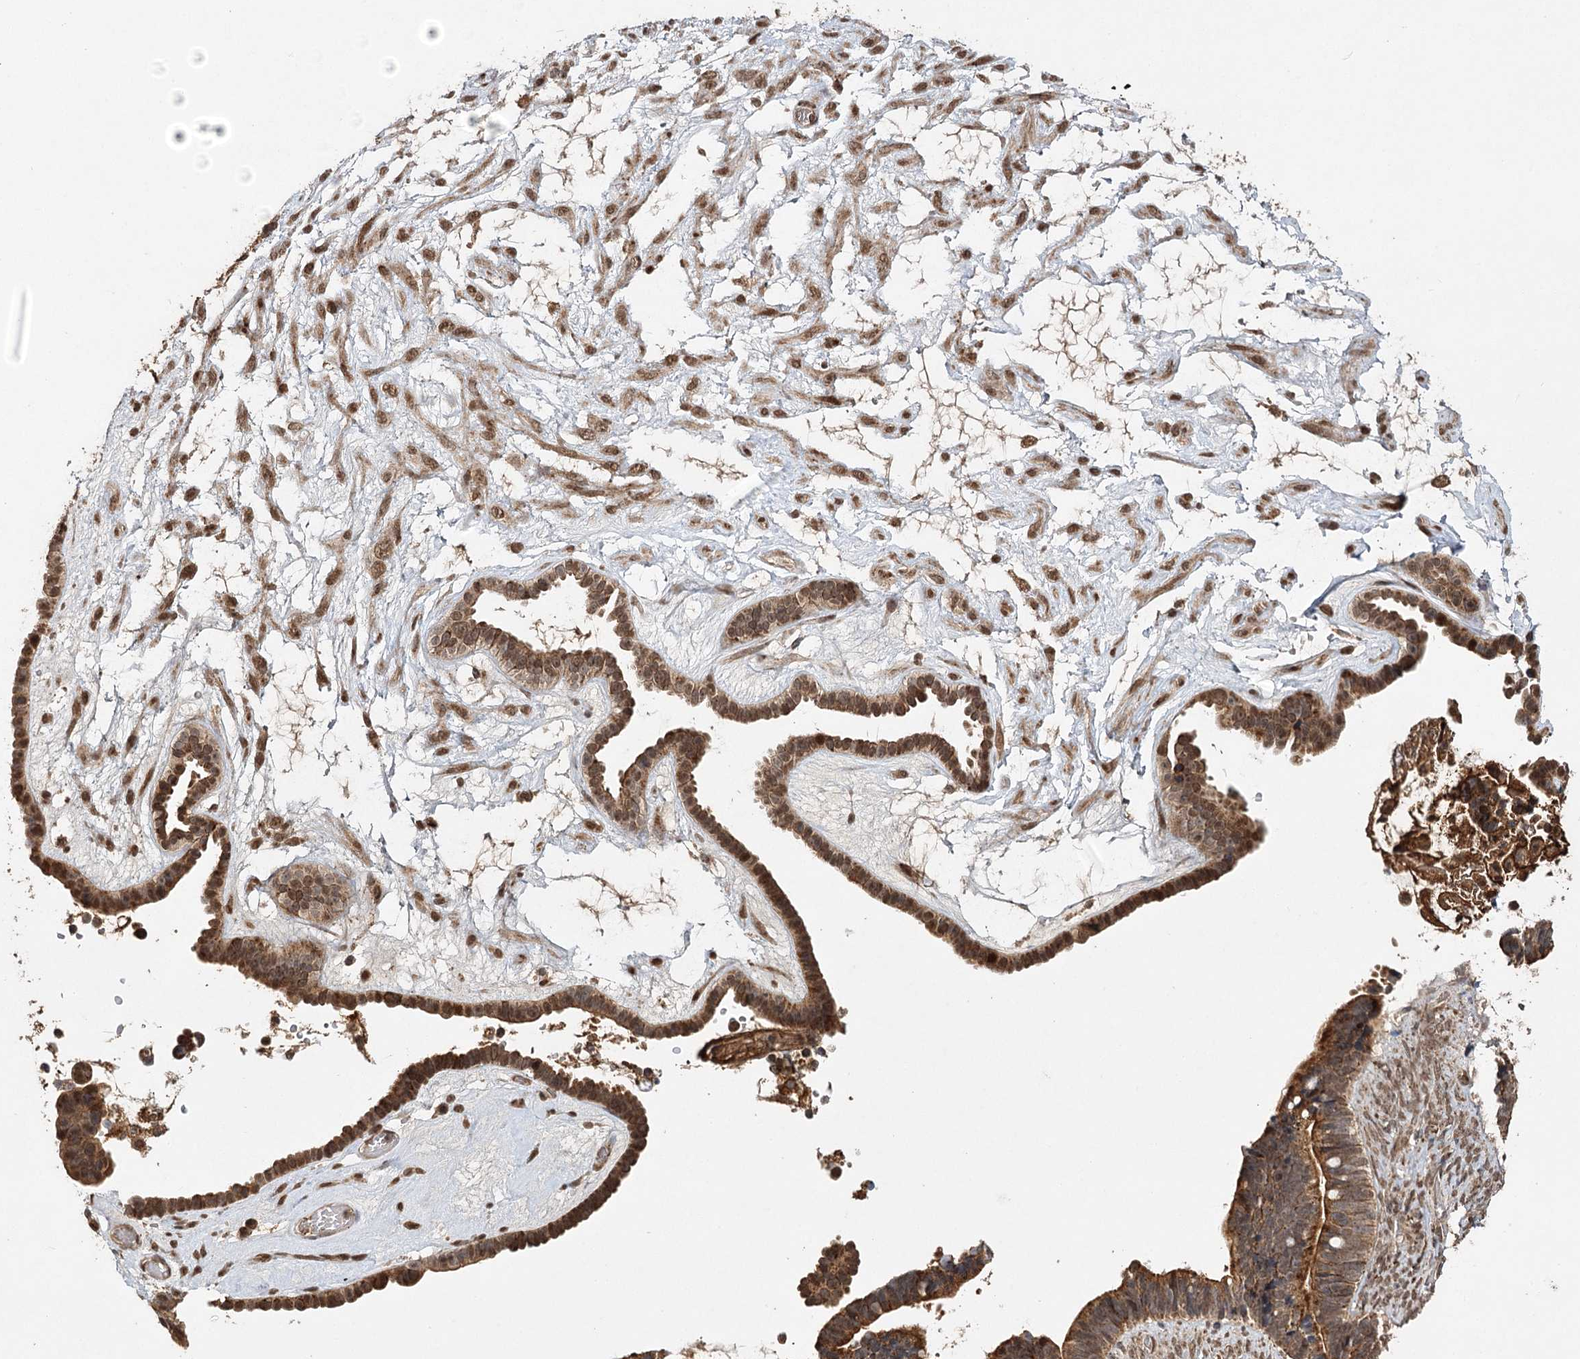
{"staining": {"intensity": "moderate", "quantity": ">75%", "location": "cytoplasmic/membranous"}, "tissue": "ovarian cancer", "cell_type": "Tumor cells", "image_type": "cancer", "snomed": [{"axis": "morphology", "description": "Cystadenocarcinoma, serous, NOS"}, {"axis": "topography", "description": "Ovary"}], "caption": "Protein expression analysis of human ovarian cancer (serous cystadenocarcinoma) reveals moderate cytoplasmic/membranous positivity in about >75% of tumor cells. (Stains: DAB (3,3'-diaminobenzidine) in brown, nuclei in blue, Microscopy: brightfield microscopy at high magnification).", "gene": "ZNRF3", "patient": {"sex": "female", "age": 56}}